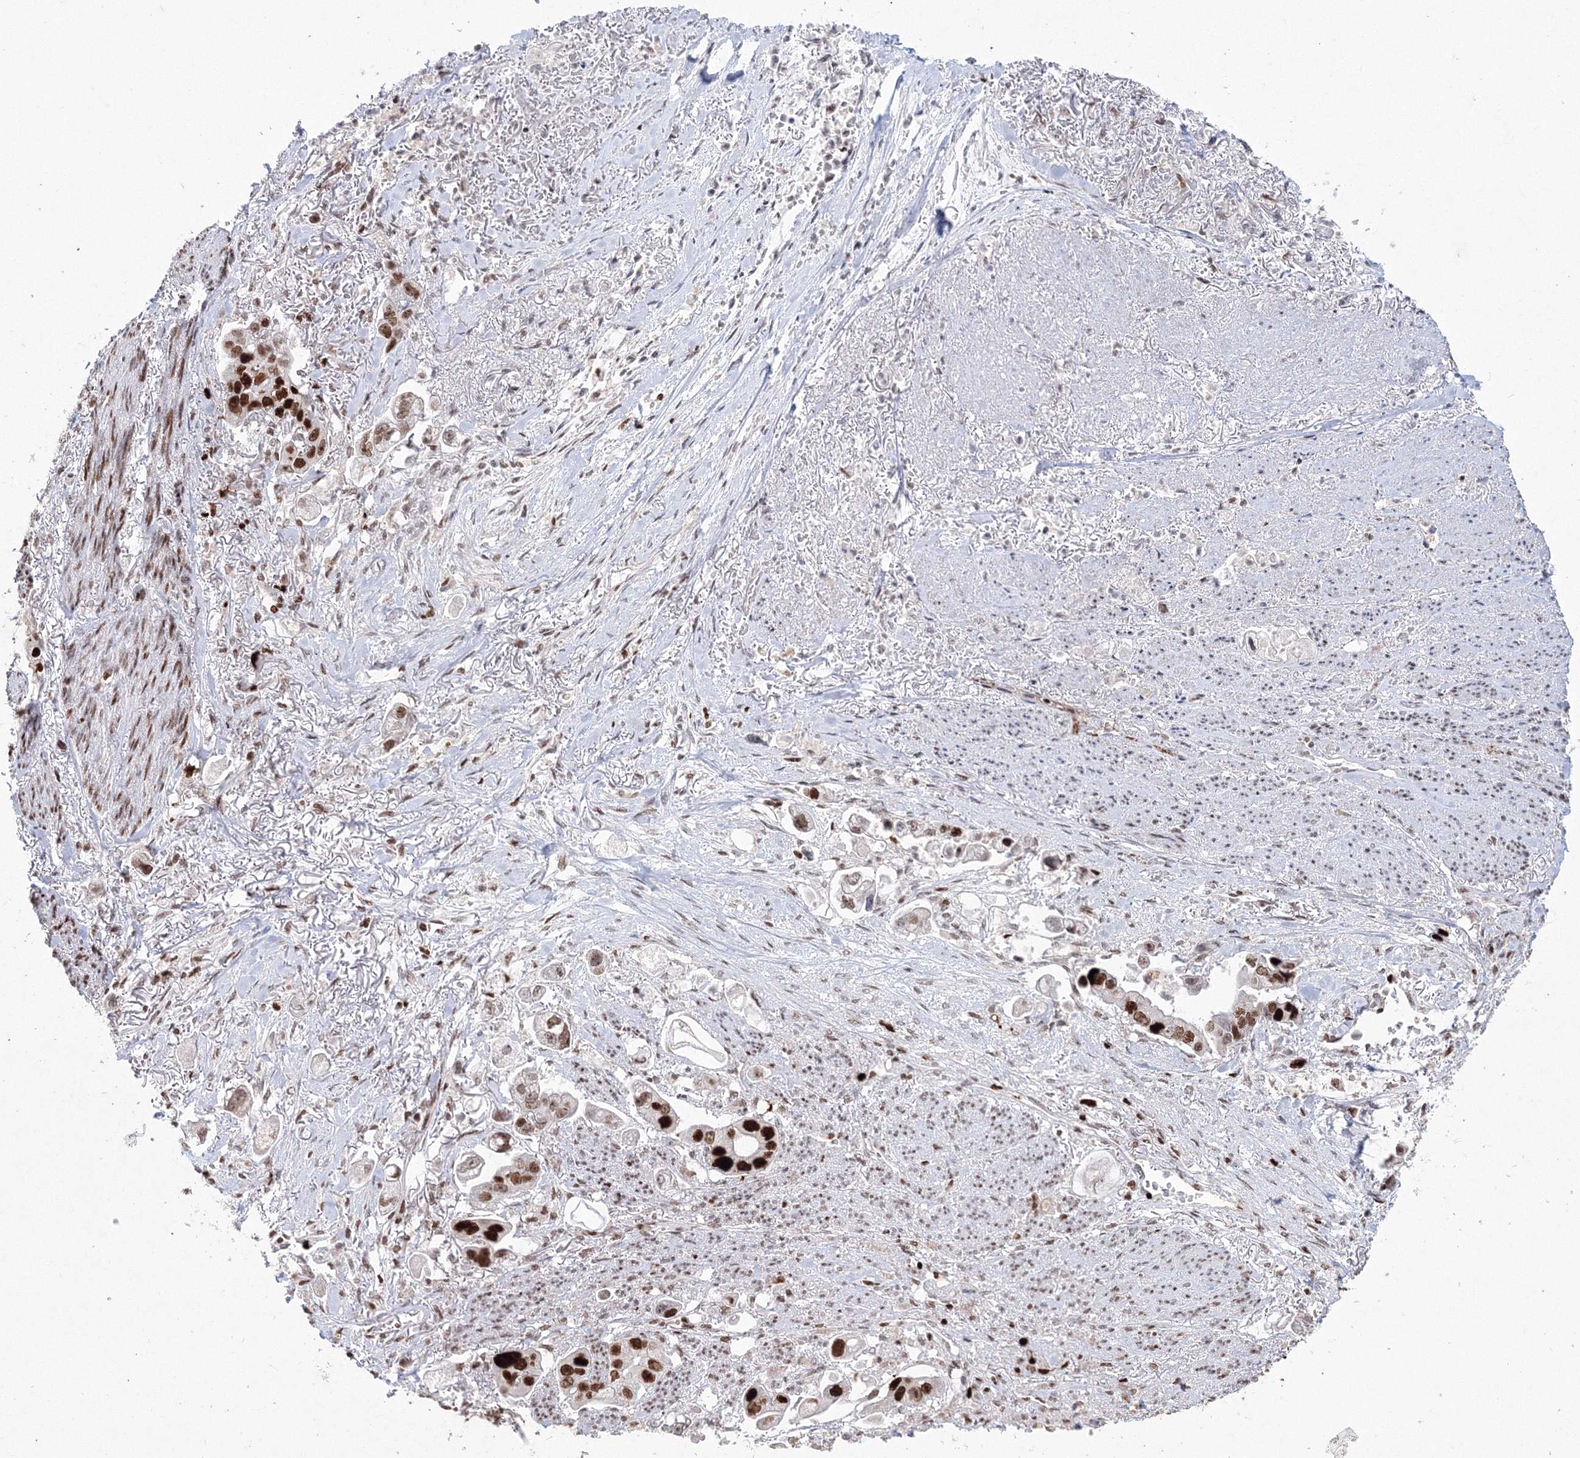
{"staining": {"intensity": "strong", "quantity": "25%-75%", "location": "nuclear"}, "tissue": "stomach cancer", "cell_type": "Tumor cells", "image_type": "cancer", "snomed": [{"axis": "morphology", "description": "Adenocarcinoma, NOS"}, {"axis": "topography", "description": "Stomach"}], "caption": "A high-resolution image shows IHC staining of stomach cancer (adenocarcinoma), which reveals strong nuclear staining in approximately 25%-75% of tumor cells.", "gene": "LIG1", "patient": {"sex": "male", "age": 62}}